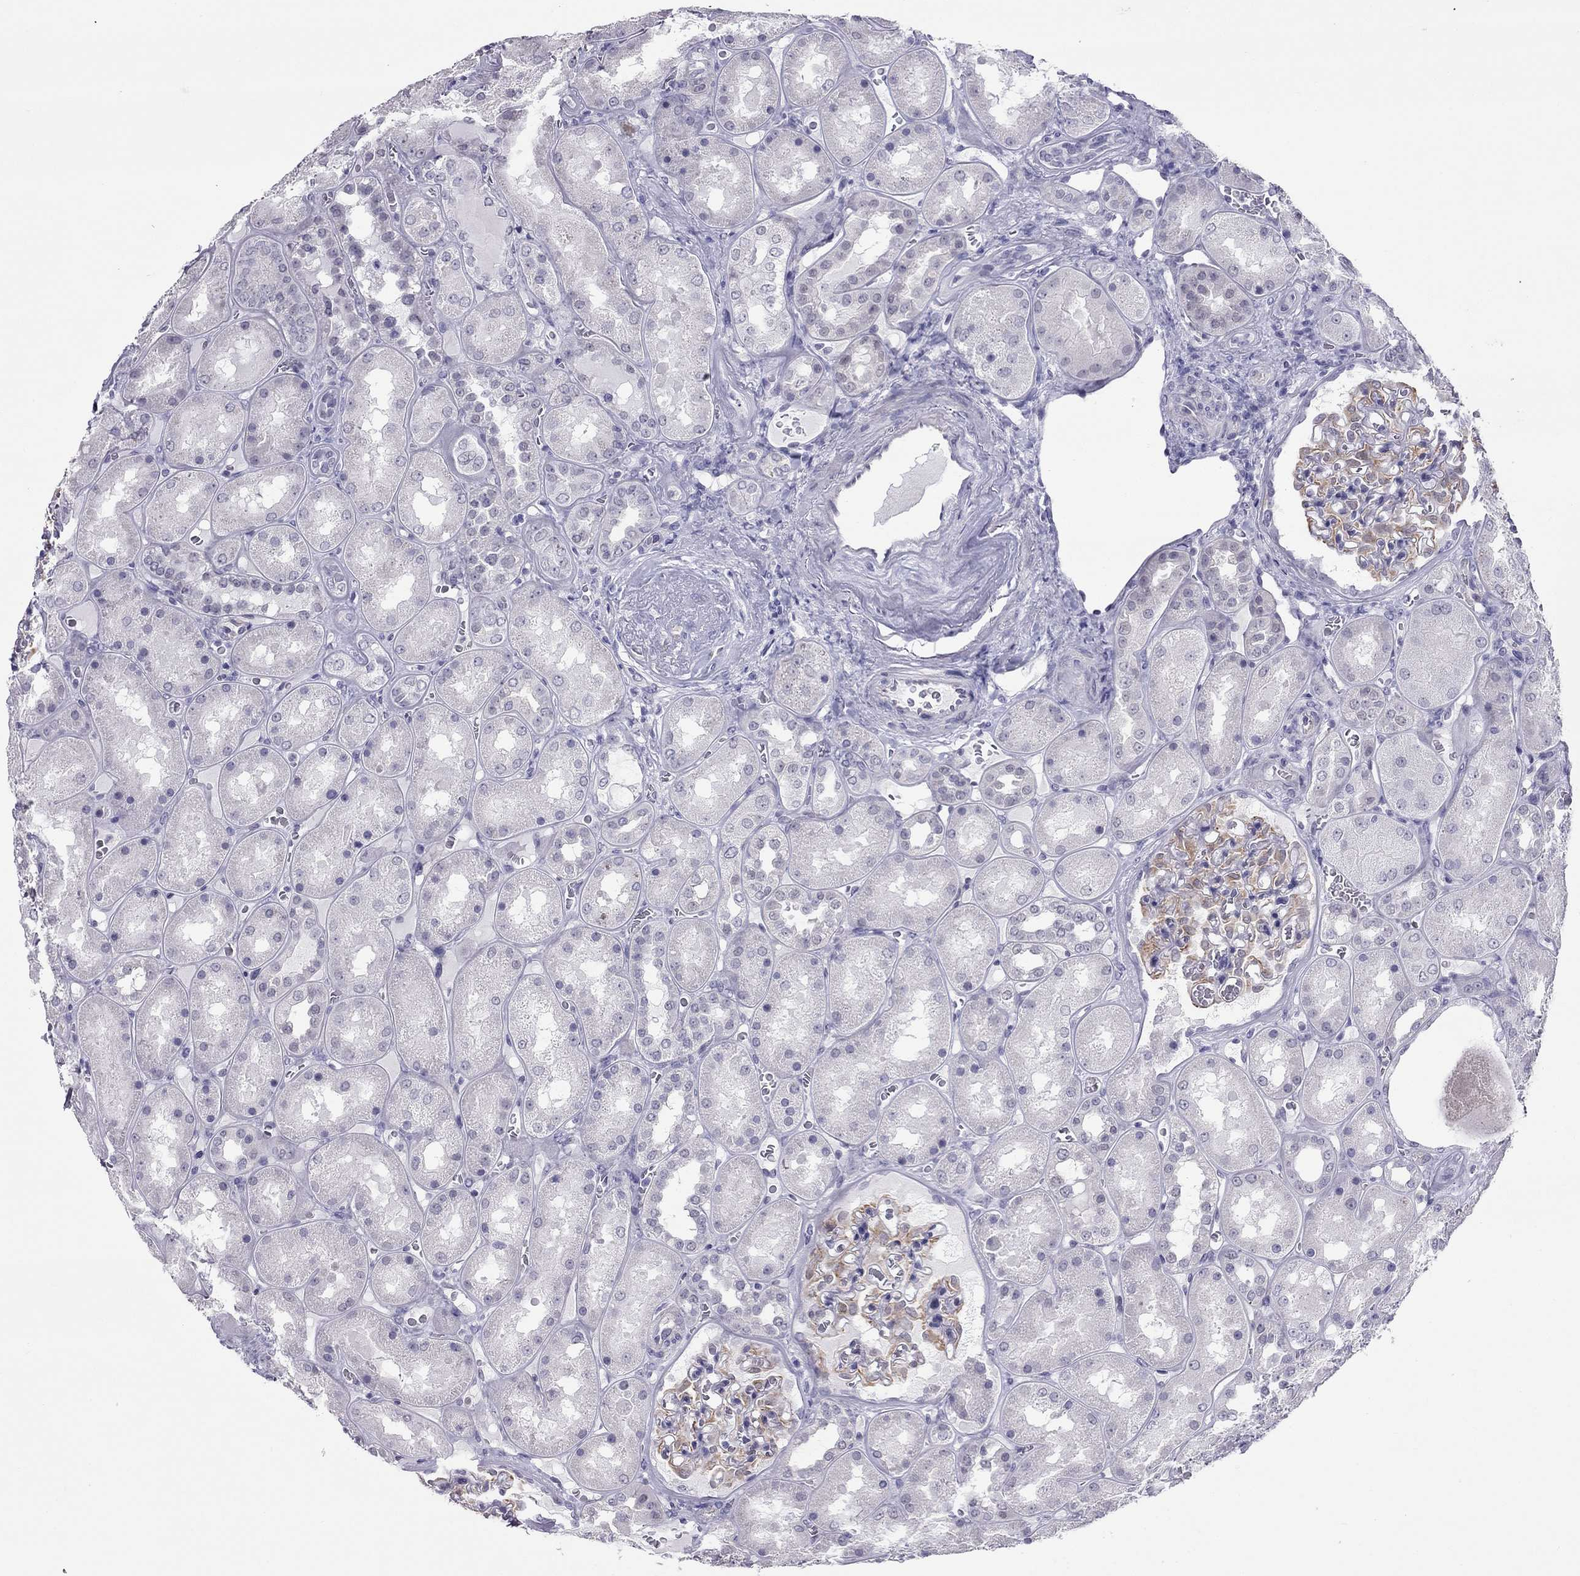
{"staining": {"intensity": "moderate", "quantity": "25%-75%", "location": "cytoplasmic/membranous"}, "tissue": "kidney", "cell_type": "Cells in glomeruli", "image_type": "normal", "snomed": [{"axis": "morphology", "description": "Normal tissue, NOS"}, {"axis": "topography", "description": "Kidney"}], "caption": "Kidney stained for a protein (brown) exhibits moderate cytoplasmic/membranous positive positivity in approximately 25%-75% of cells in glomeruli.", "gene": "CROCC2", "patient": {"sex": "male", "age": 73}}